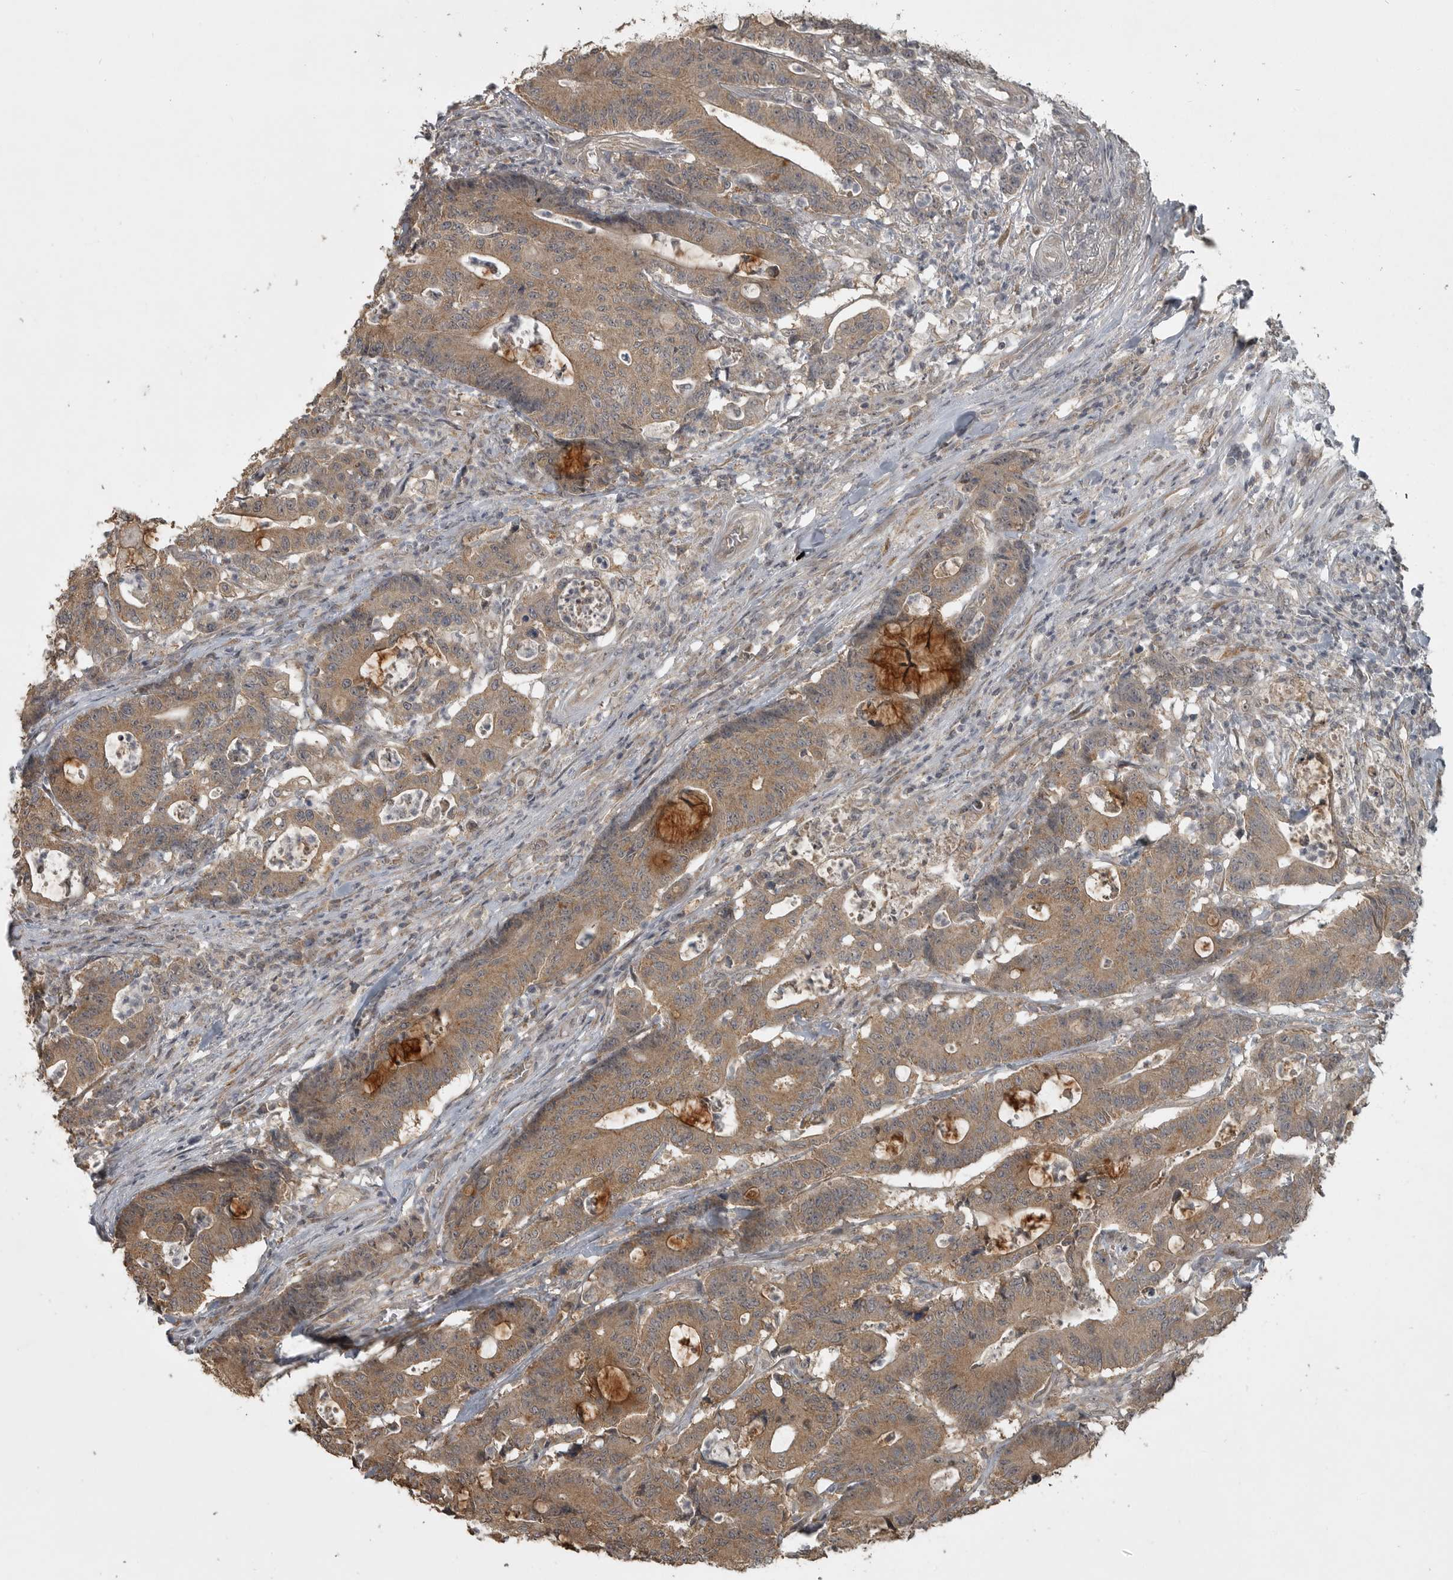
{"staining": {"intensity": "moderate", "quantity": ">75%", "location": "cytoplasmic/membranous"}, "tissue": "colorectal cancer", "cell_type": "Tumor cells", "image_type": "cancer", "snomed": [{"axis": "morphology", "description": "Adenocarcinoma, NOS"}, {"axis": "topography", "description": "Colon"}], "caption": "Colorectal adenocarcinoma was stained to show a protein in brown. There is medium levels of moderate cytoplasmic/membranous positivity in about >75% of tumor cells.", "gene": "LLGL1", "patient": {"sex": "female", "age": 84}}